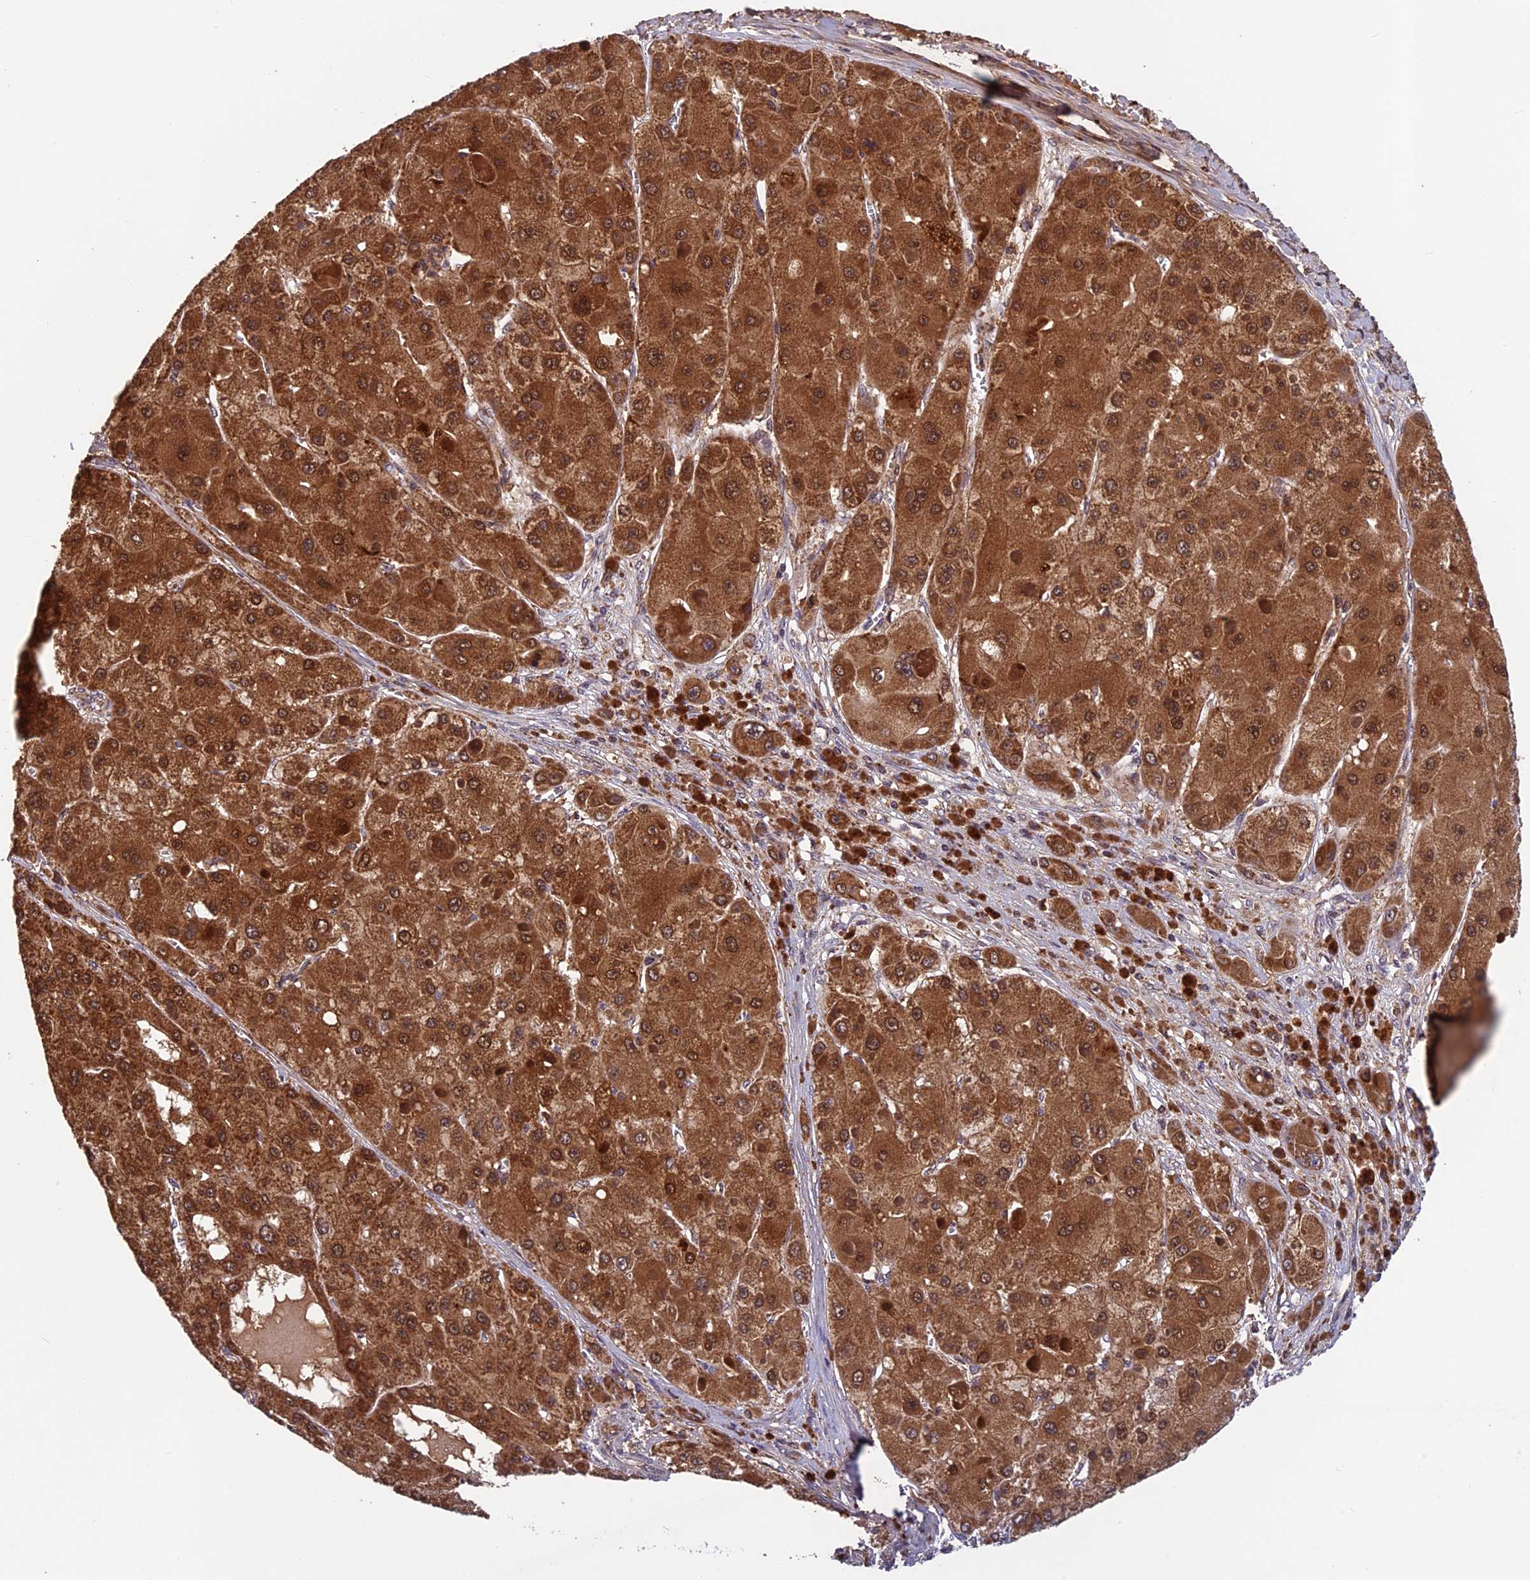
{"staining": {"intensity": "strong", "quantity": ">75%", "location": "cytoplasmic/membranous,nuclear"}, "tissue": "liver cancer", "cell_type": "Tumor cells", "image_type": "cancer", "snomed": [{"axis": "morphology", "description": "Carcinoma, Hepatocellular, NOS"}, {"axis": "topography", "description": "Liver"}], "caption": "Hepatocellular carcinoma (liver) stained with a protein marker shows strong staining in tumor cells.", "gene": "CCDC15", "patient": {"sex": "female", "age": 73}}